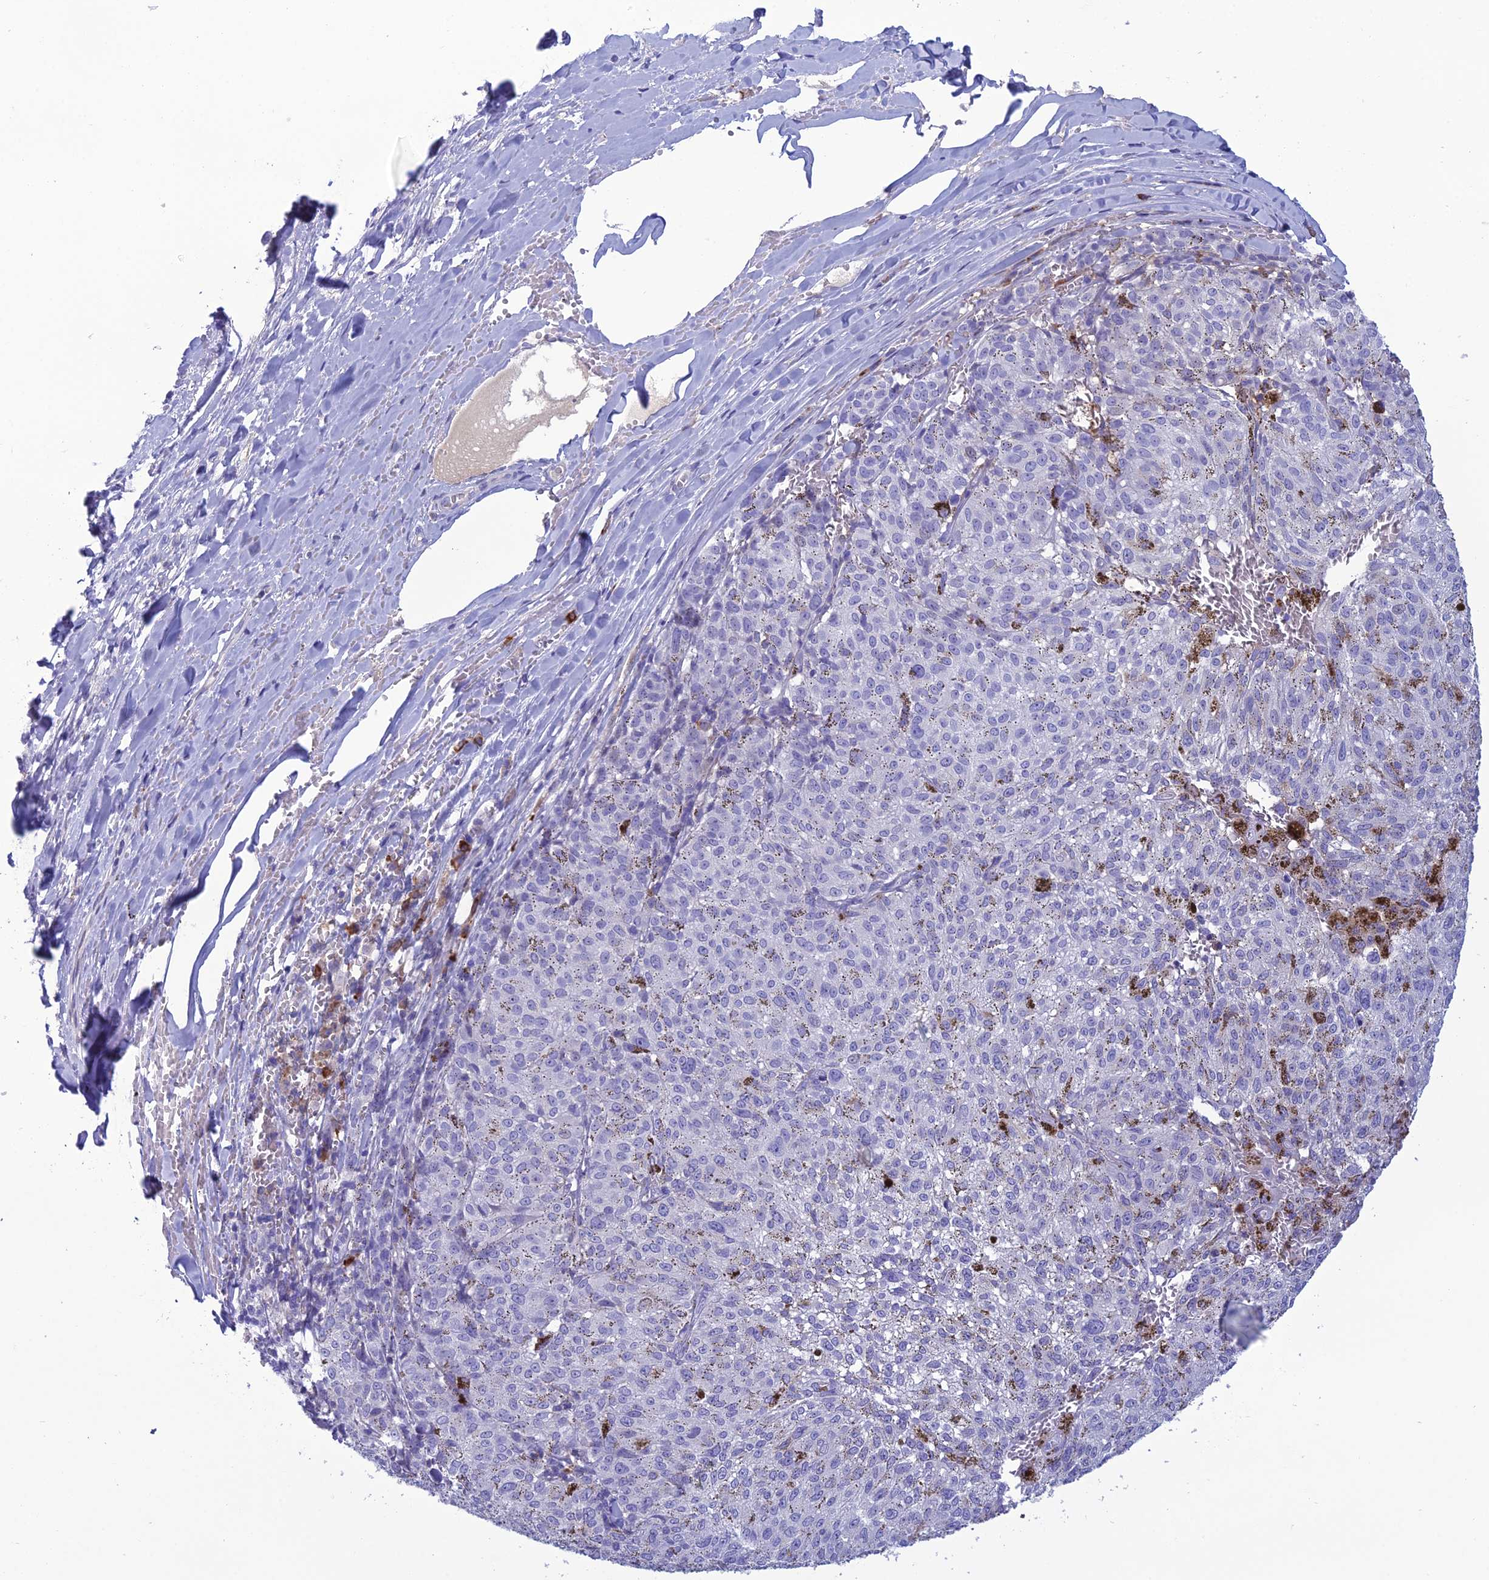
{"staining": {"intensity": "negative", "quantity": "none", "location": "none"}, "tissue": "melanoma", "cell_type": "Tumor cells", "image_type": "cancer", "snomed": [{"axis": "morphology", "description": "Malignant melanoma, NOS"}, {"axis": "topography", "description": "Skin"}], "caption": "Immunohistochemistry photomicrograph of neoplastic tissue: melanoma stained with DAB reveals no significant protein expression in tumor cells.", "gene": "CRB2", "patient": {"sex": "female", "age": 72}}